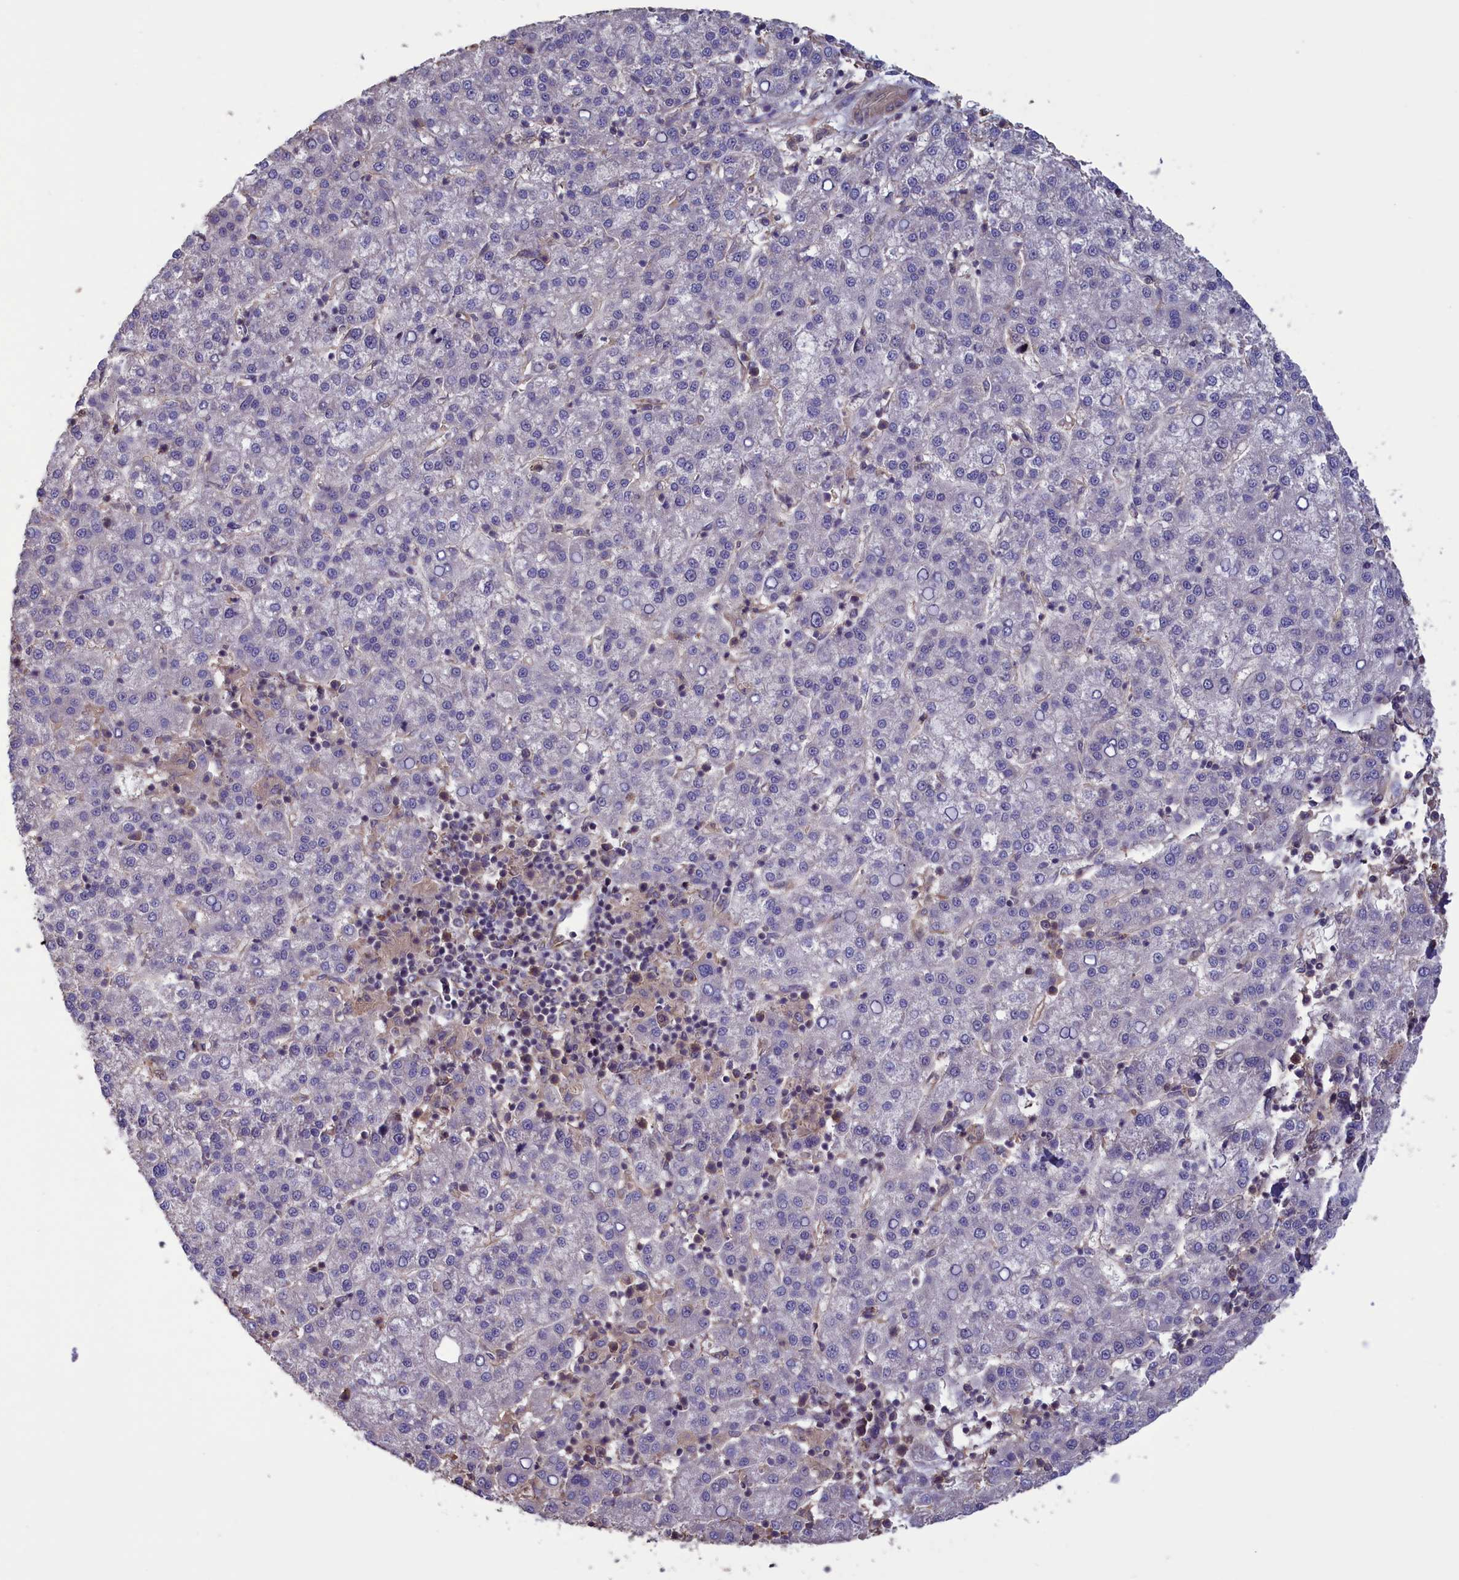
{"staining": {"intensity": "negative", "quantity": "none", "location": "none"}, "tissue": "liver cancer", "cell_type": "Tumor cells", "image_type": "cancer", "snomed": [{"axis": "morphology", "description": "Carcinoma, Hepatocellular, NOS"}, {"axis": "topography", "description": "Liver"}], "caption": "Immunohistochemistry of human hepatocellular carcinoma (liver) reveals no staining in tumor cells. The staining was performed using DAB (3,3'-diaminobenzidine) to visualize the protein expression in brown, while the nuclei were stained in blue with hematoxylin (Magnification: 20x).", "gene": "DAPK3", "patient": {"sex": "female", "age": 58}}